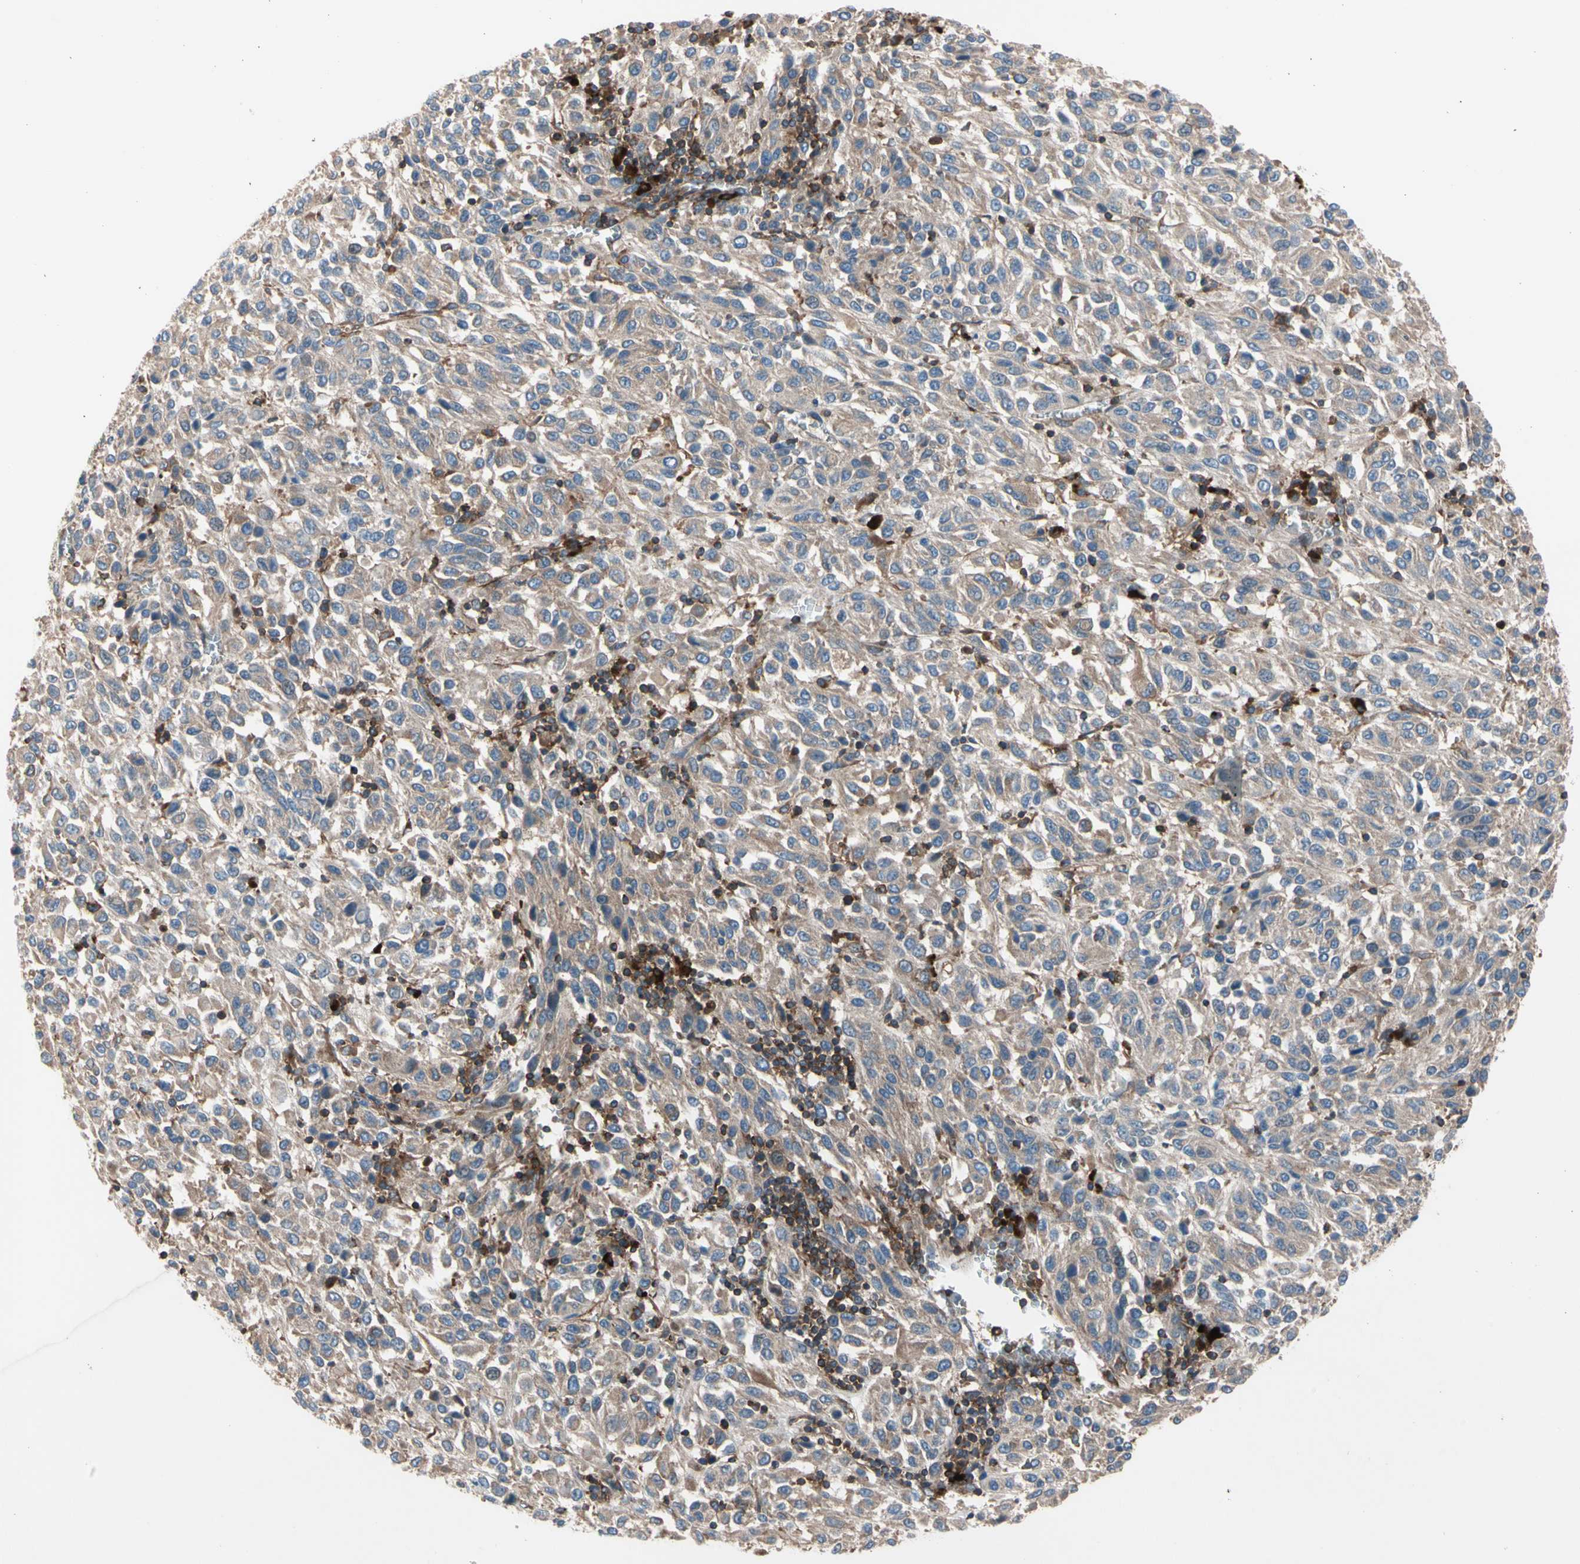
{"staining": {"intensity": "moderate", "quantity": ">75%", "location": "cytoplasmic/membranous"}, "tissue": "melanoma", "cell_type": "Tumor cells", "image_type": "cancer", "snomed": [{"axis": "morphology", "description": "Malignant melanoma, Metastatic site"}, {"axis": "topography", "description": "Lung"}], "caption": "Malignant melanoma (metastatic site) stained for a protein shows moderate cytoplasmic/membranous positivity in tumor cells.", "gene": "ROCK1", "patient": {"sex": "male", "age": 64}}